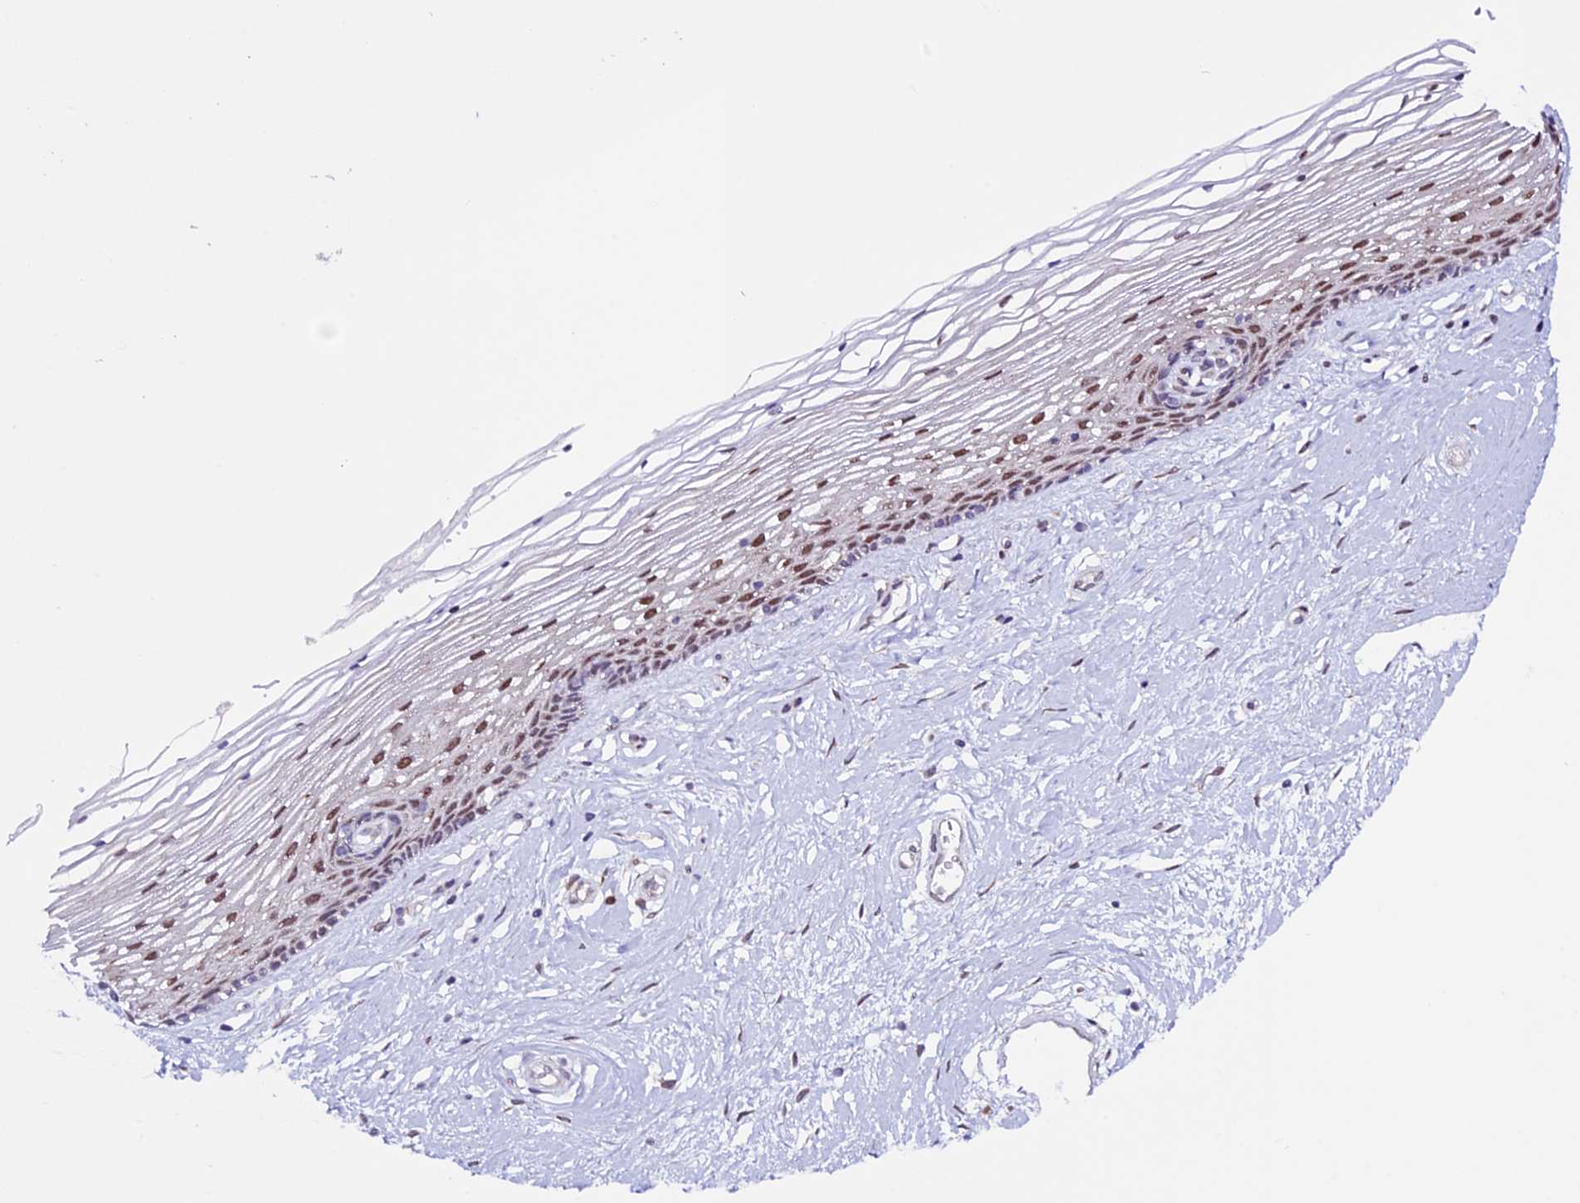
{"staining": {"intensity": "moderate", "quantity": "<25%", "location": "nuclear"}, "tissue": "vagina", "cell_type": "Squamous epithelial cells", "image_type": "normal", "snomed": [{"axis": "morphology", "description": "Normal tissue, NOS"}, {"axis": "topography", "description": "Vagina"}], "caption": "Protein staining displays moderate nuclear expression in approximately <25% of squamous epithelial cells in unremarkable vagina. The protein is shown in brown color, while the nuclei are stained blue.", "gene": "TMEM171", "patient": {"sex": "female", "age": 46}}